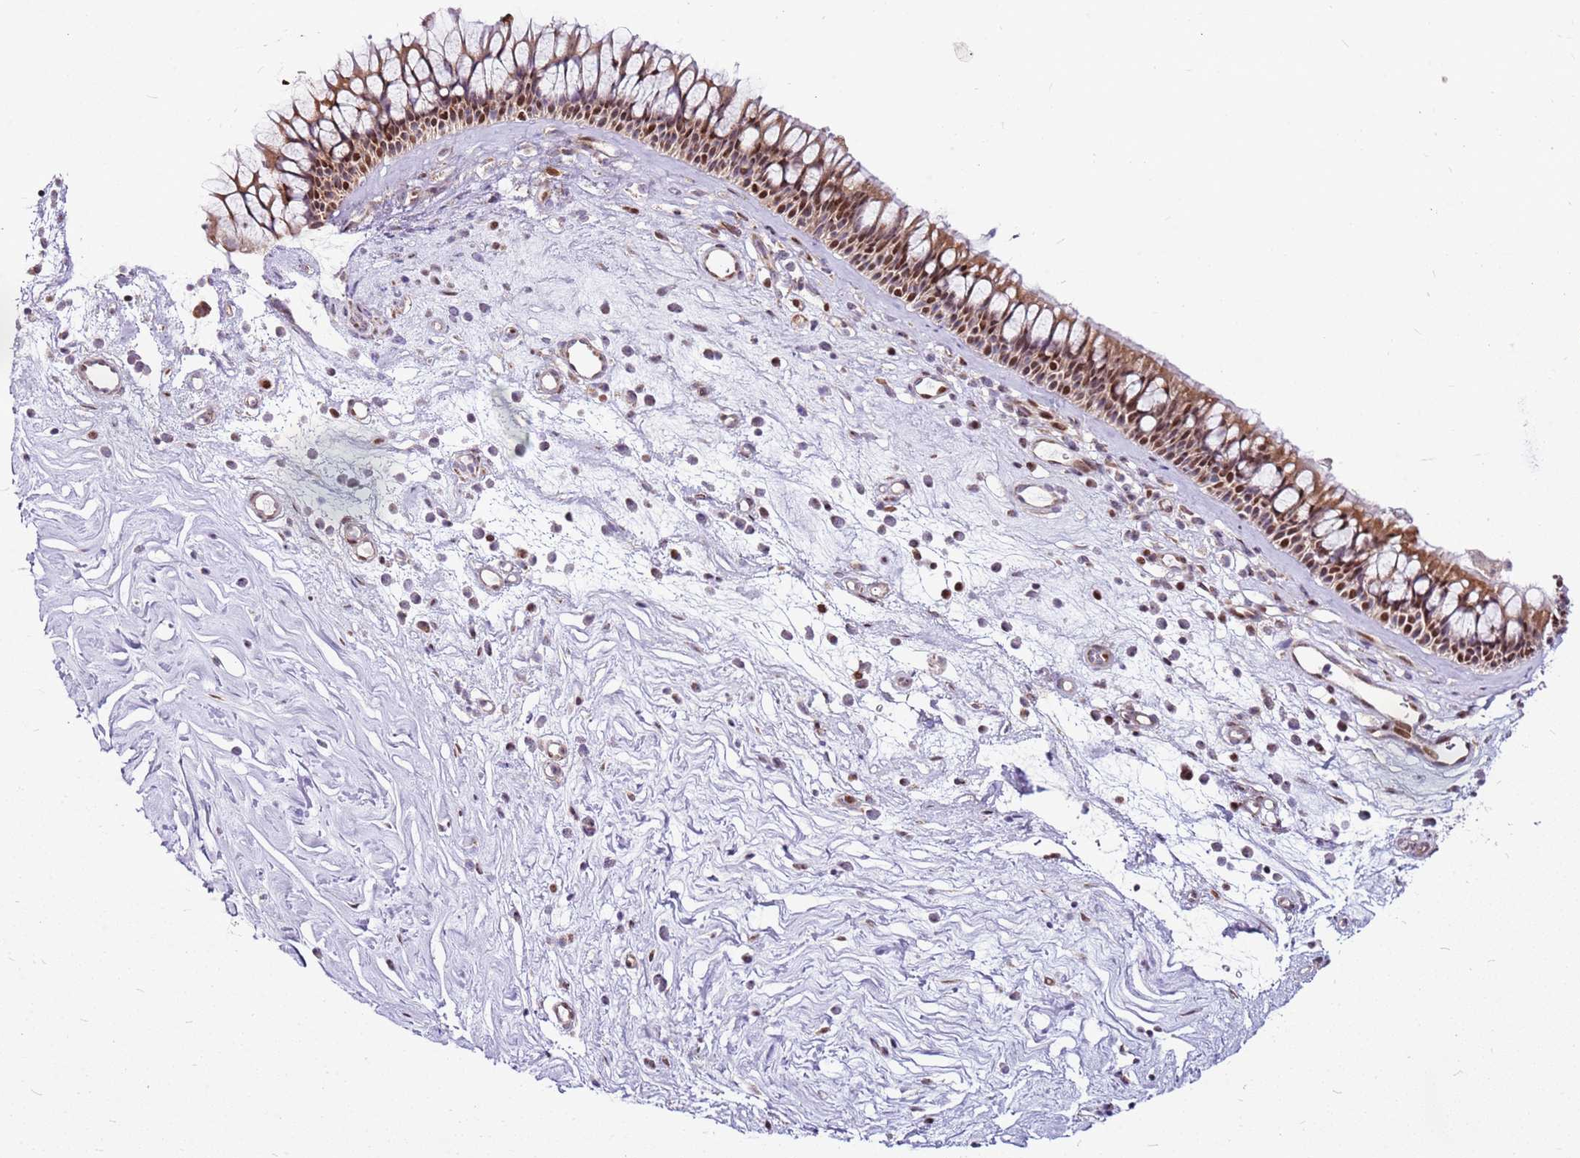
{"staining": {"intensity": "moderate", "quantity": ">75%", "location": "cytoplasmic/membranous,nuclear"}, "tissue": "nasopharynx", "cell_type": "Respiratory epithelial cells", "image_type": "normal", "snomed": [{"axis": "morphology", "description": "Normal tissue, NOS"}, {"axis": "morphology", "description": "Inflammation, NOS"}, {"axis": "morphology", "description": "Malignant melanoma, Metastatic site"}, {"axis": "topography", "description": "Nasopharynx"}], "caption": "Nasopharynx stained with IHC exhibits moderate cytoplasmic/membranous,nuclear positivity in about >75% of respiratory epithelial cells.", "gene": "PCTP", "patient": {"sex": "male", "age": 70}}